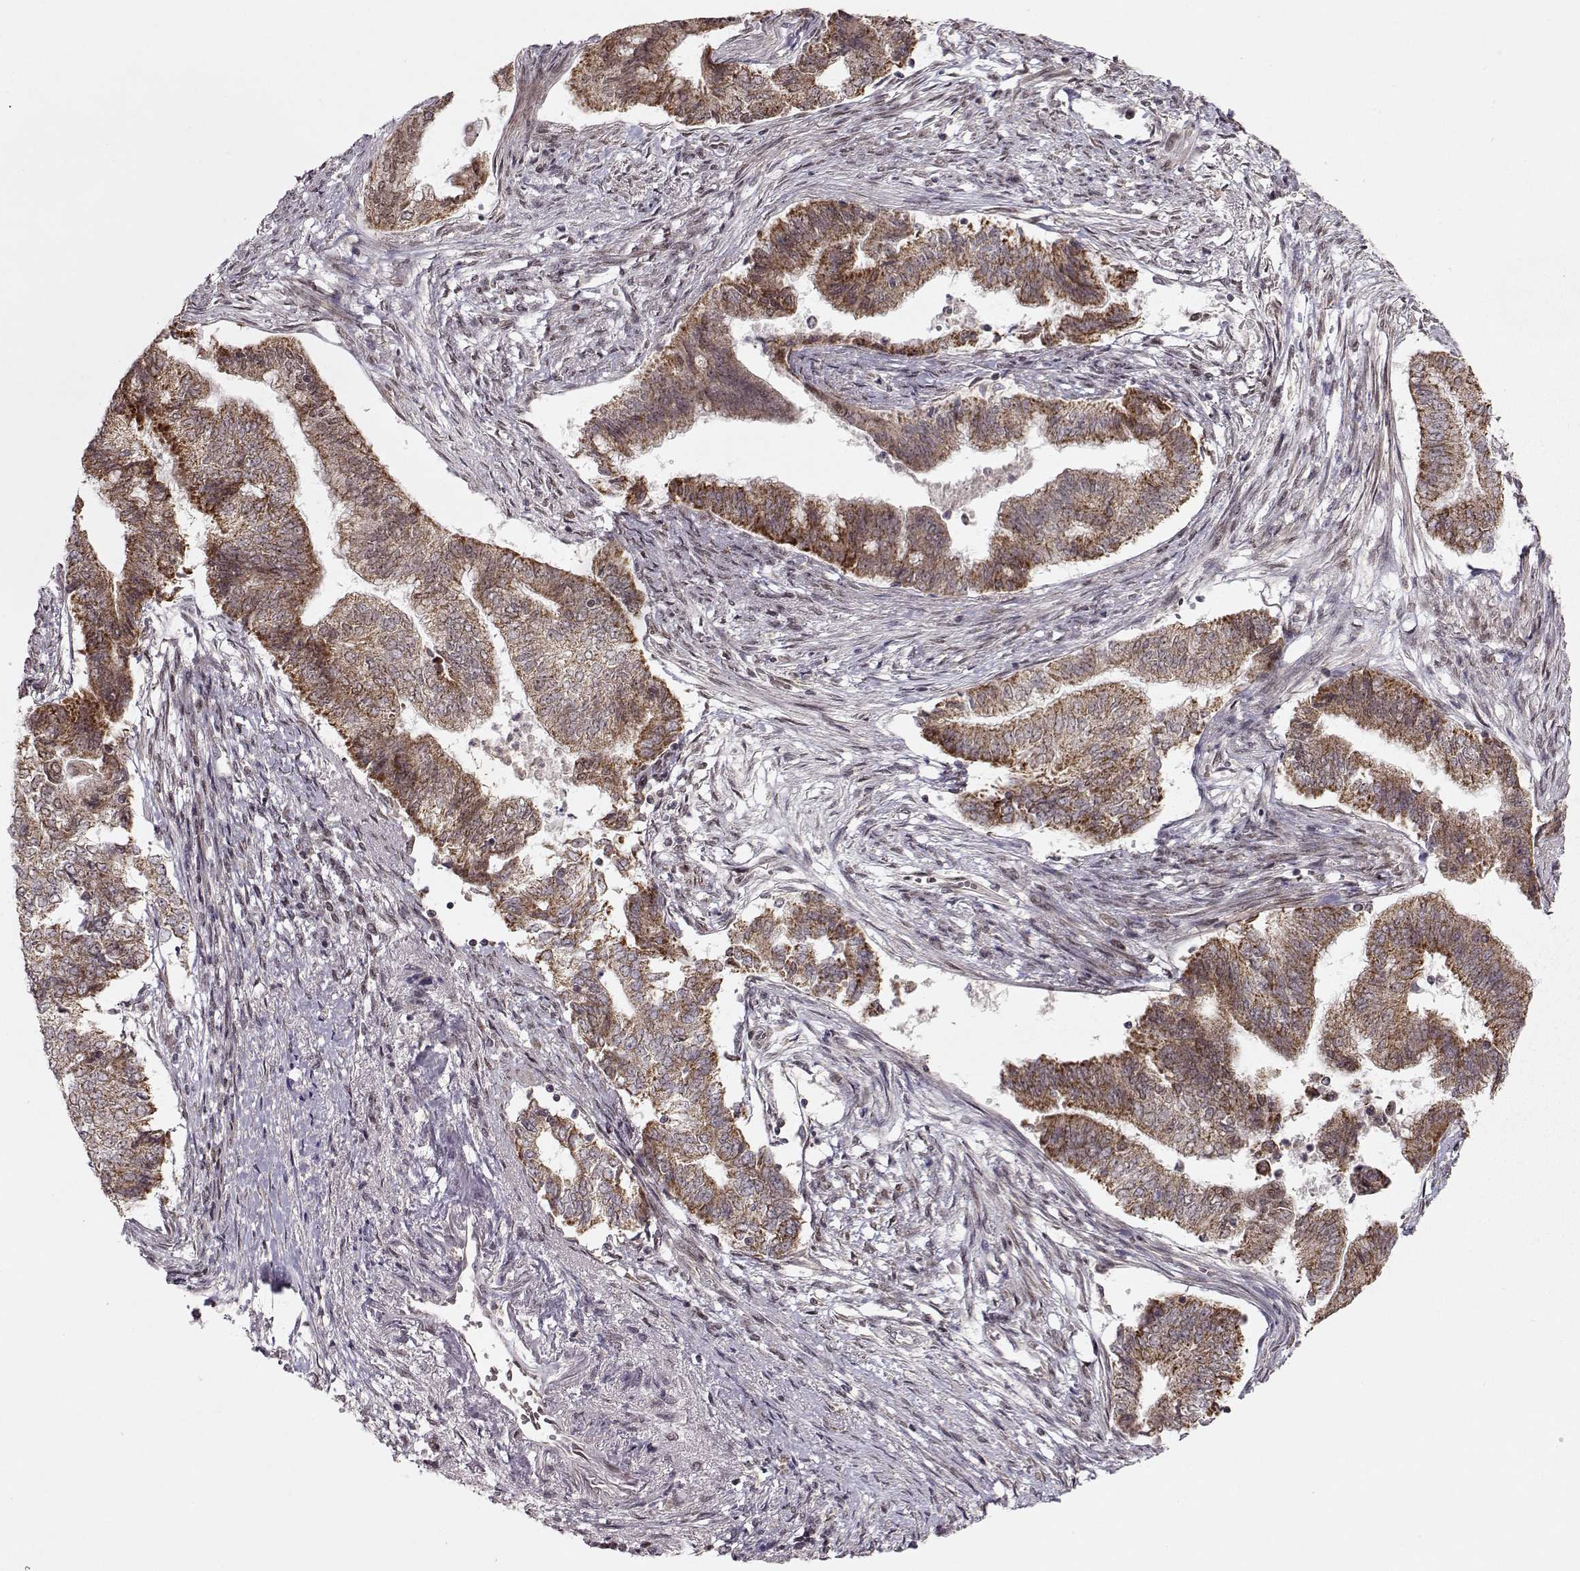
{"staining": {"intensity": "moderate", "quantity": ">75%", "location": "cytoplasmic/membranous"}, "tissue": "endometrial cancer", "cell_type": "Tumor cells", "image_type": "cancer", "snomed": [{"axis": "morphology", "description": "Adenocarcinoma, NOS"}, {"axis": "topography", "description": "Endometrium"}], "caption": "There is medium levels of moderate cytoplasmic/membranous expression in tumor cells of adenocarcinoma (endometrial), as demonstrated by immunohistochemical staining (brown color).", "gene": "RAI1", "patient": {"sex": "female", "age": 65}}